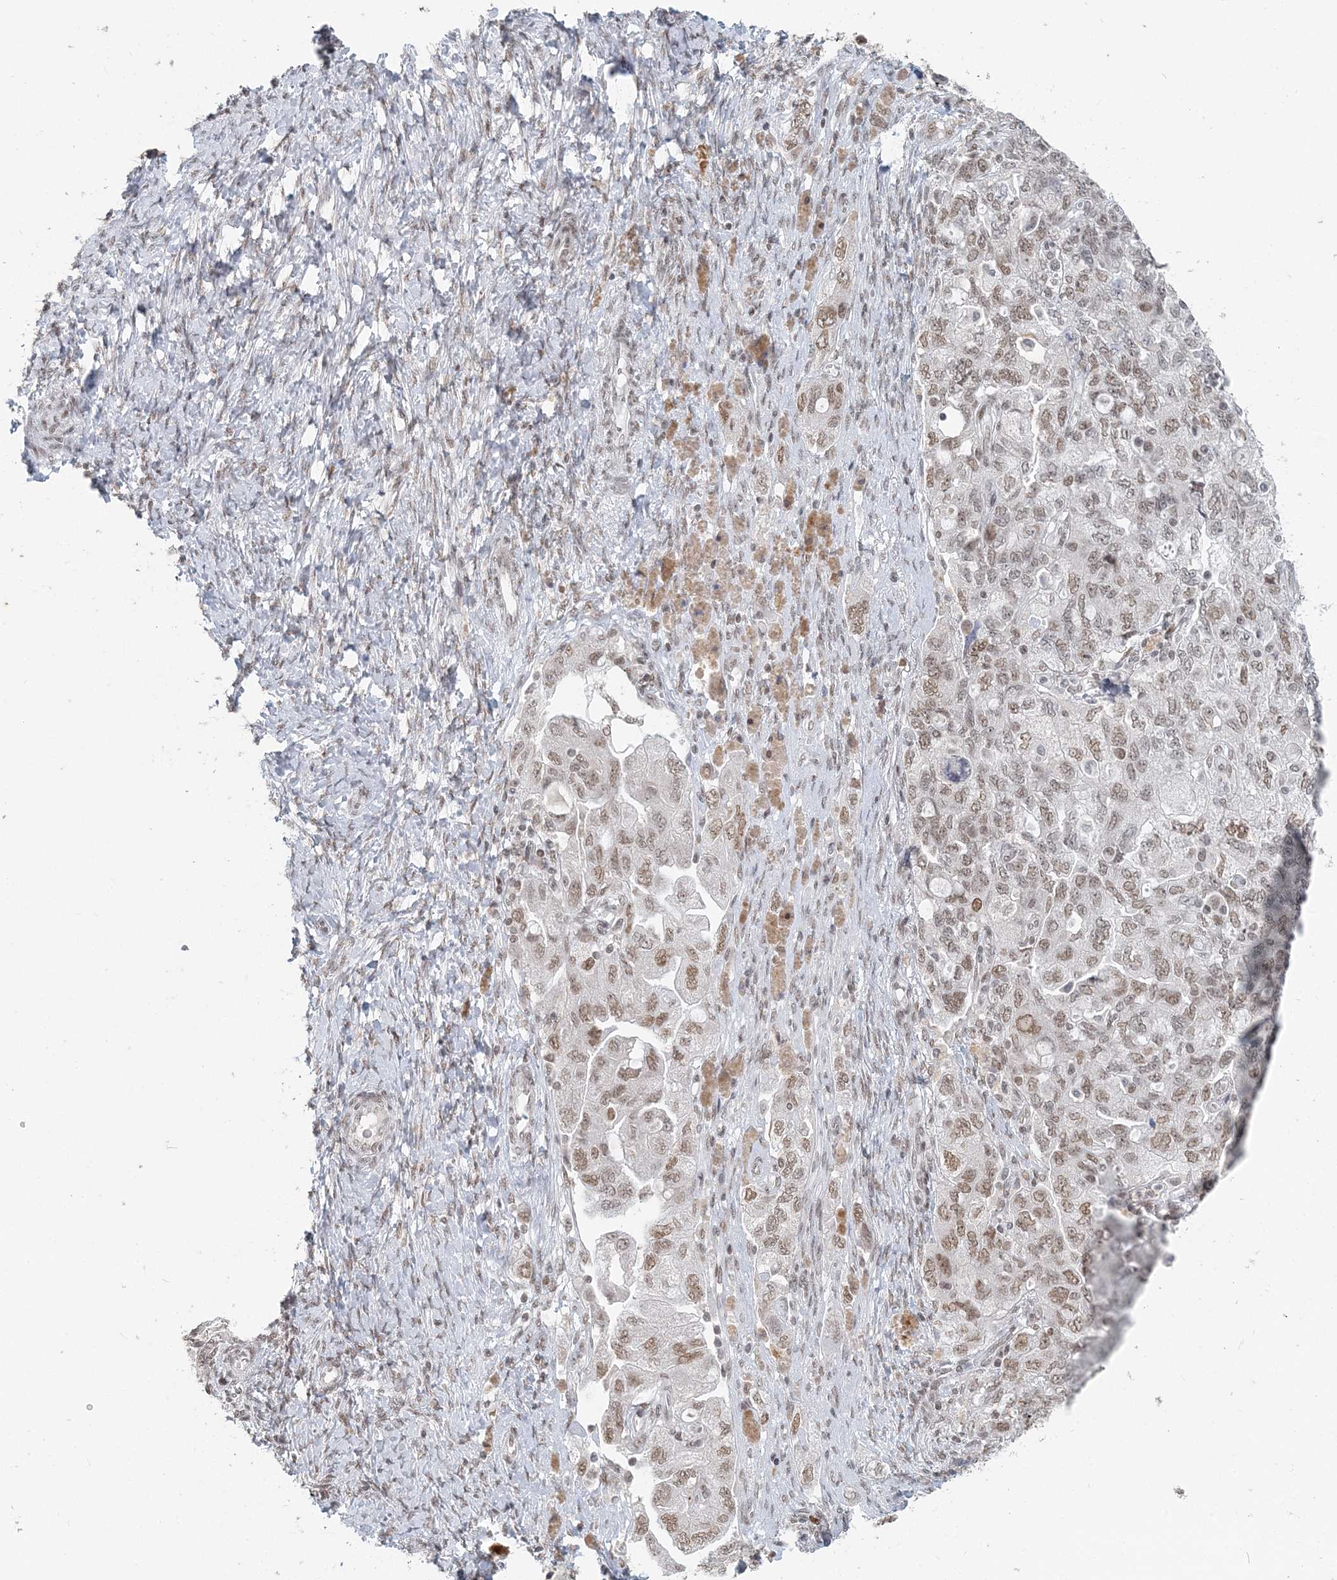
{"staining": {"intensity": "moderate", "quantity": ">75%", "location": "nuclear"}, "tissue": "ovarian cancer", "cell_type": "Tumor cells", "image_type": "cancer", "snomed": [{"axis": "morphology", "description": "Carcinoma, NOS"}, {"axis": "morphology", "description": "Cystadenocarcinoma, serous, NOS"}, {"axis": "topography", "description": "Ovary"}], "caption": "IHC image of neoplastic tissue: human ovarian cancer stained using immunohistochemistry (IHC) reveals medium levels of moderate protein expression localized specifically in the nuclear of tumor cells, appearing as a nuclear brown color.", "gene": "BAZ1B", "patient": {"sex": "female", "age": 69}}